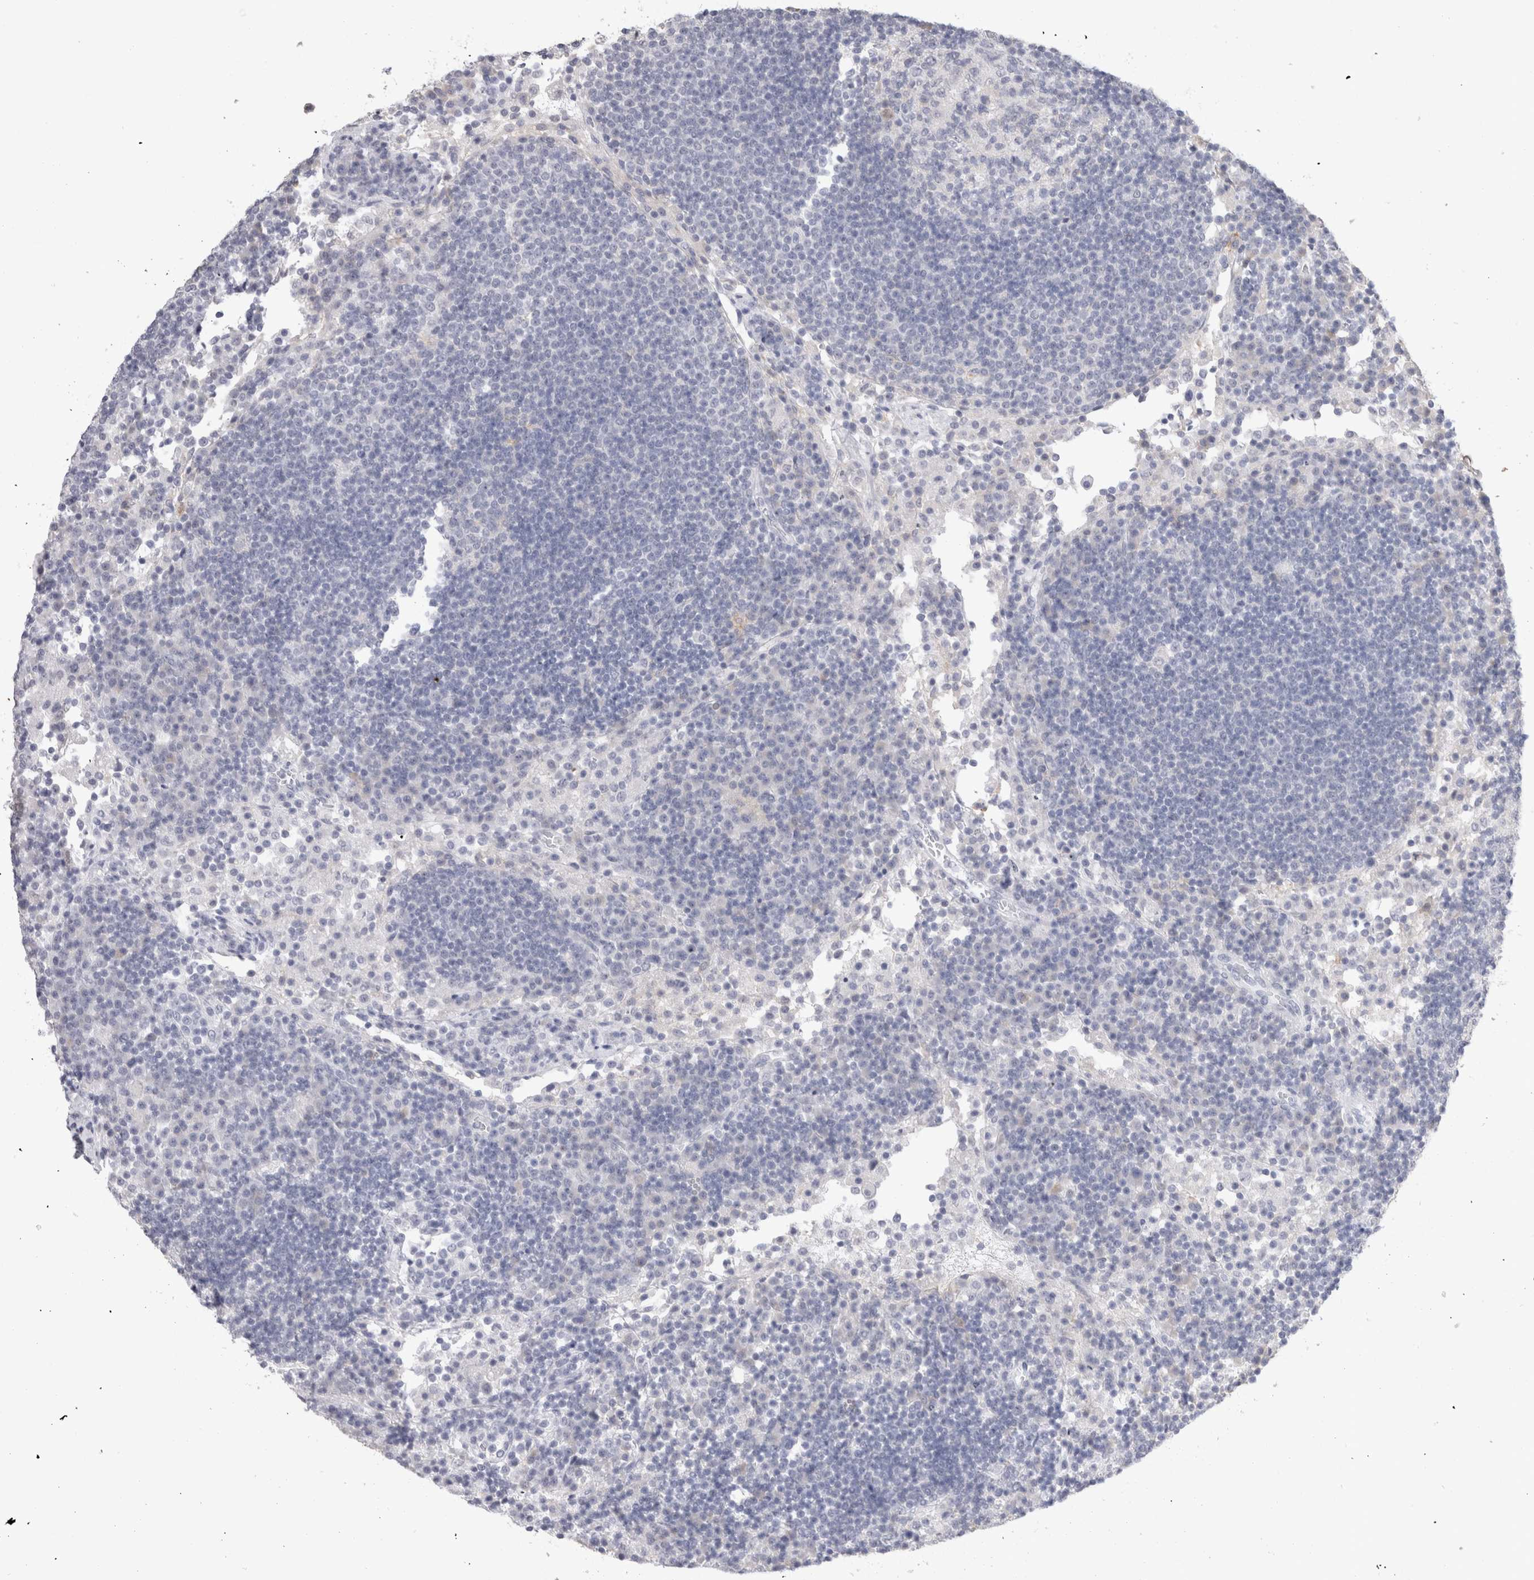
{"staining": {"intensity": "negative", "quantity": "none", "location": "none"}, "tissue": "lymph node", "cell_type": "Germinal center cells", "image_type": "normal", "snomed": [{"axis": "morphology", "description": "Normal tissue, NOS"}, {"axis": "topography", "description": "Lymph node"}], "caption": "Immunohistochemical staining of normal lymph node shows no significant expression in germinal center cells.", "gene": "CADM3", "patient": {"sex": "female", "age": 53}}